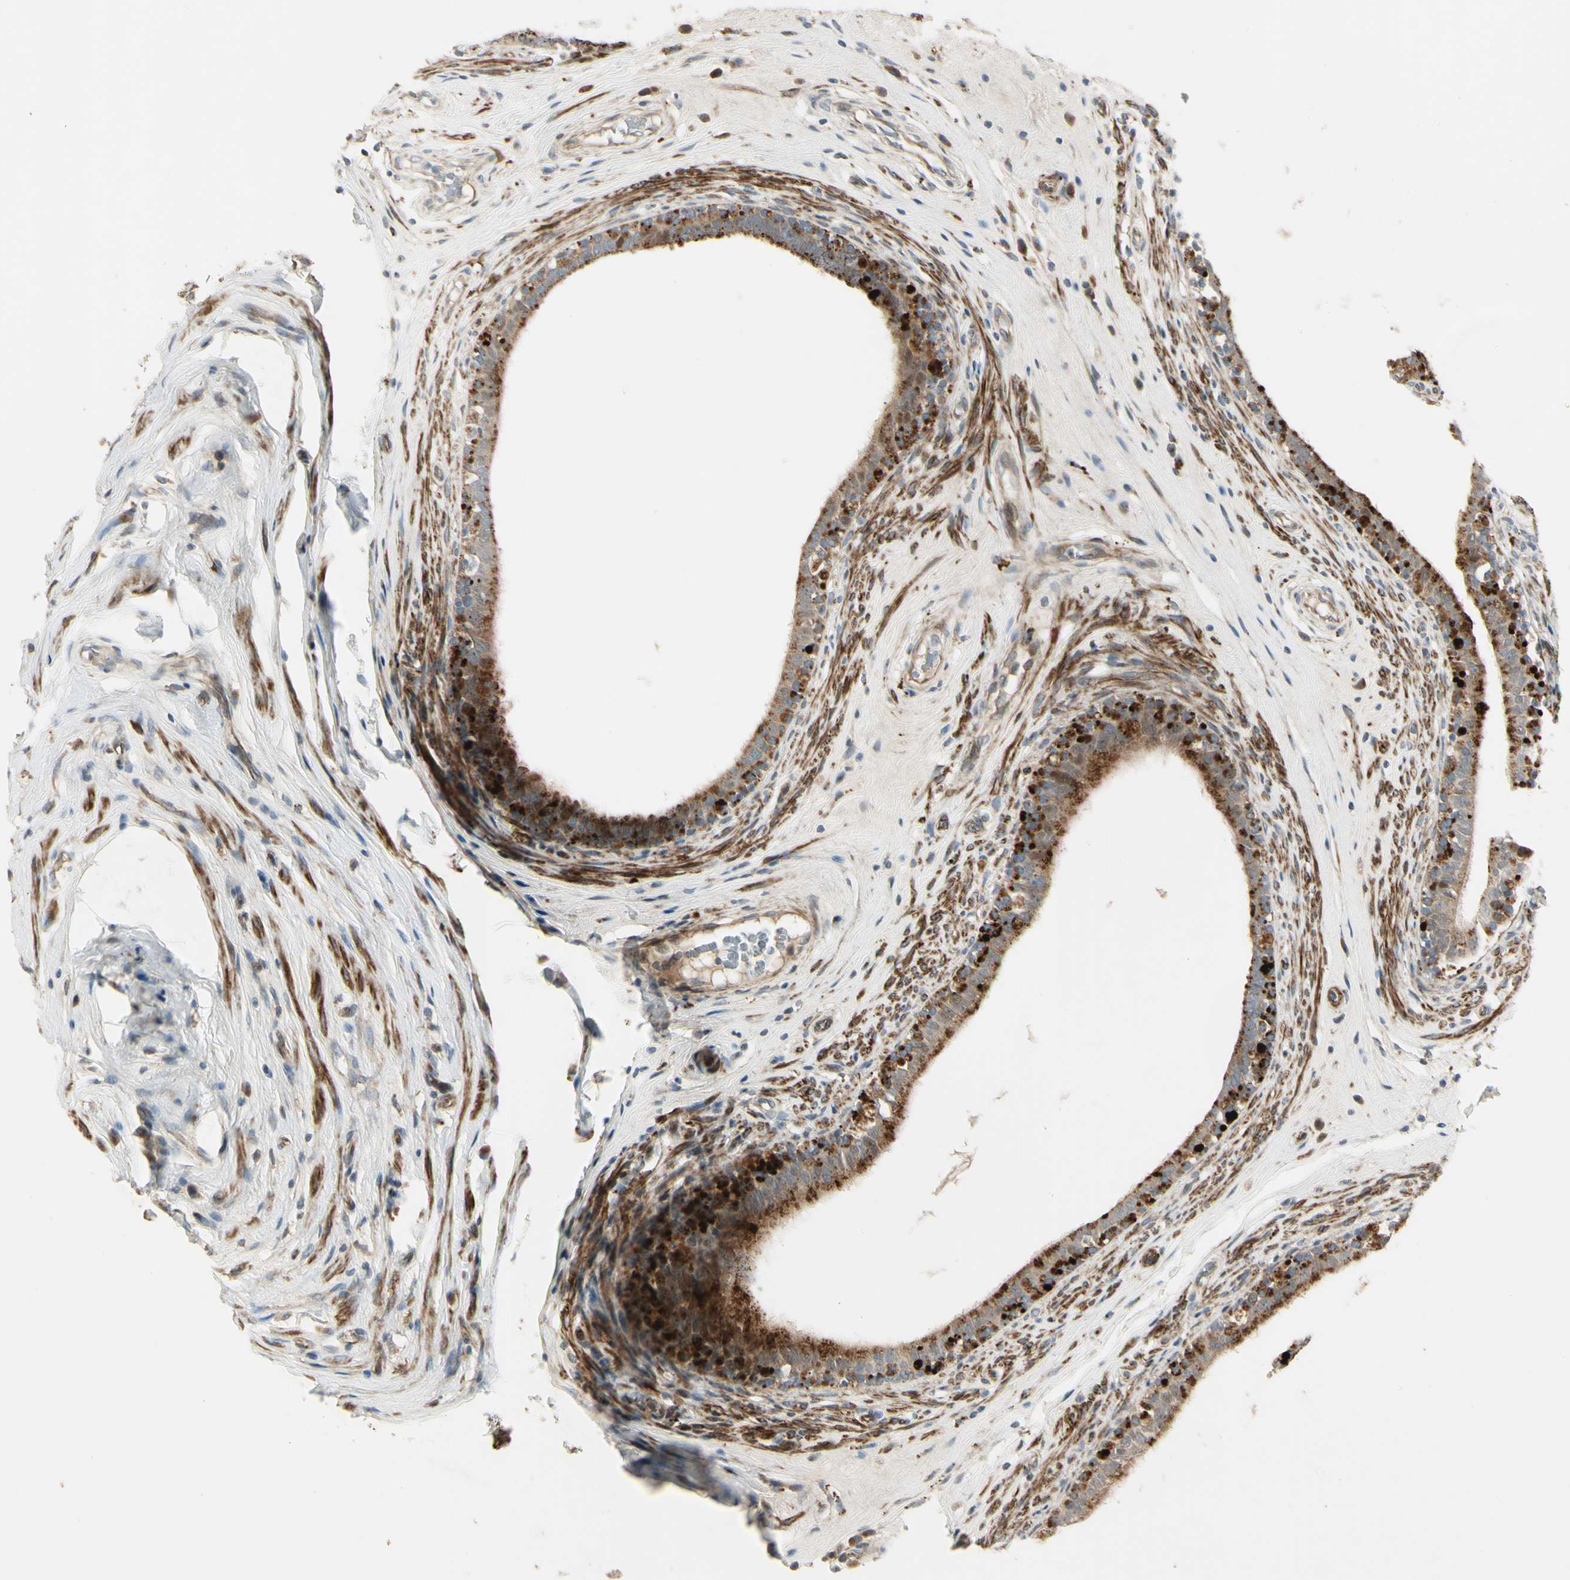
{"staining": {"intensity": "moderate", "quantity": ">75%", "location": "cytoplasmic/membranous"}, "tissue": "epididymis", "cell_type": "Glandular cells", "image_type": "normal", "snomed": [{"axis": "morphology", "description": "Normal tissue, NOS"}, {"axis": "morphology", "description": "Inflammation, NOS"}, {"axis": "topography", "description": "Epididymis"}], "caption": "Unremarkable epididymis reveals moderate cytoplasmic/membranous staining in about >75% of glandular cells.", "gene": "NDFIP1", "patient": {"sex": "male", "age": 84}}